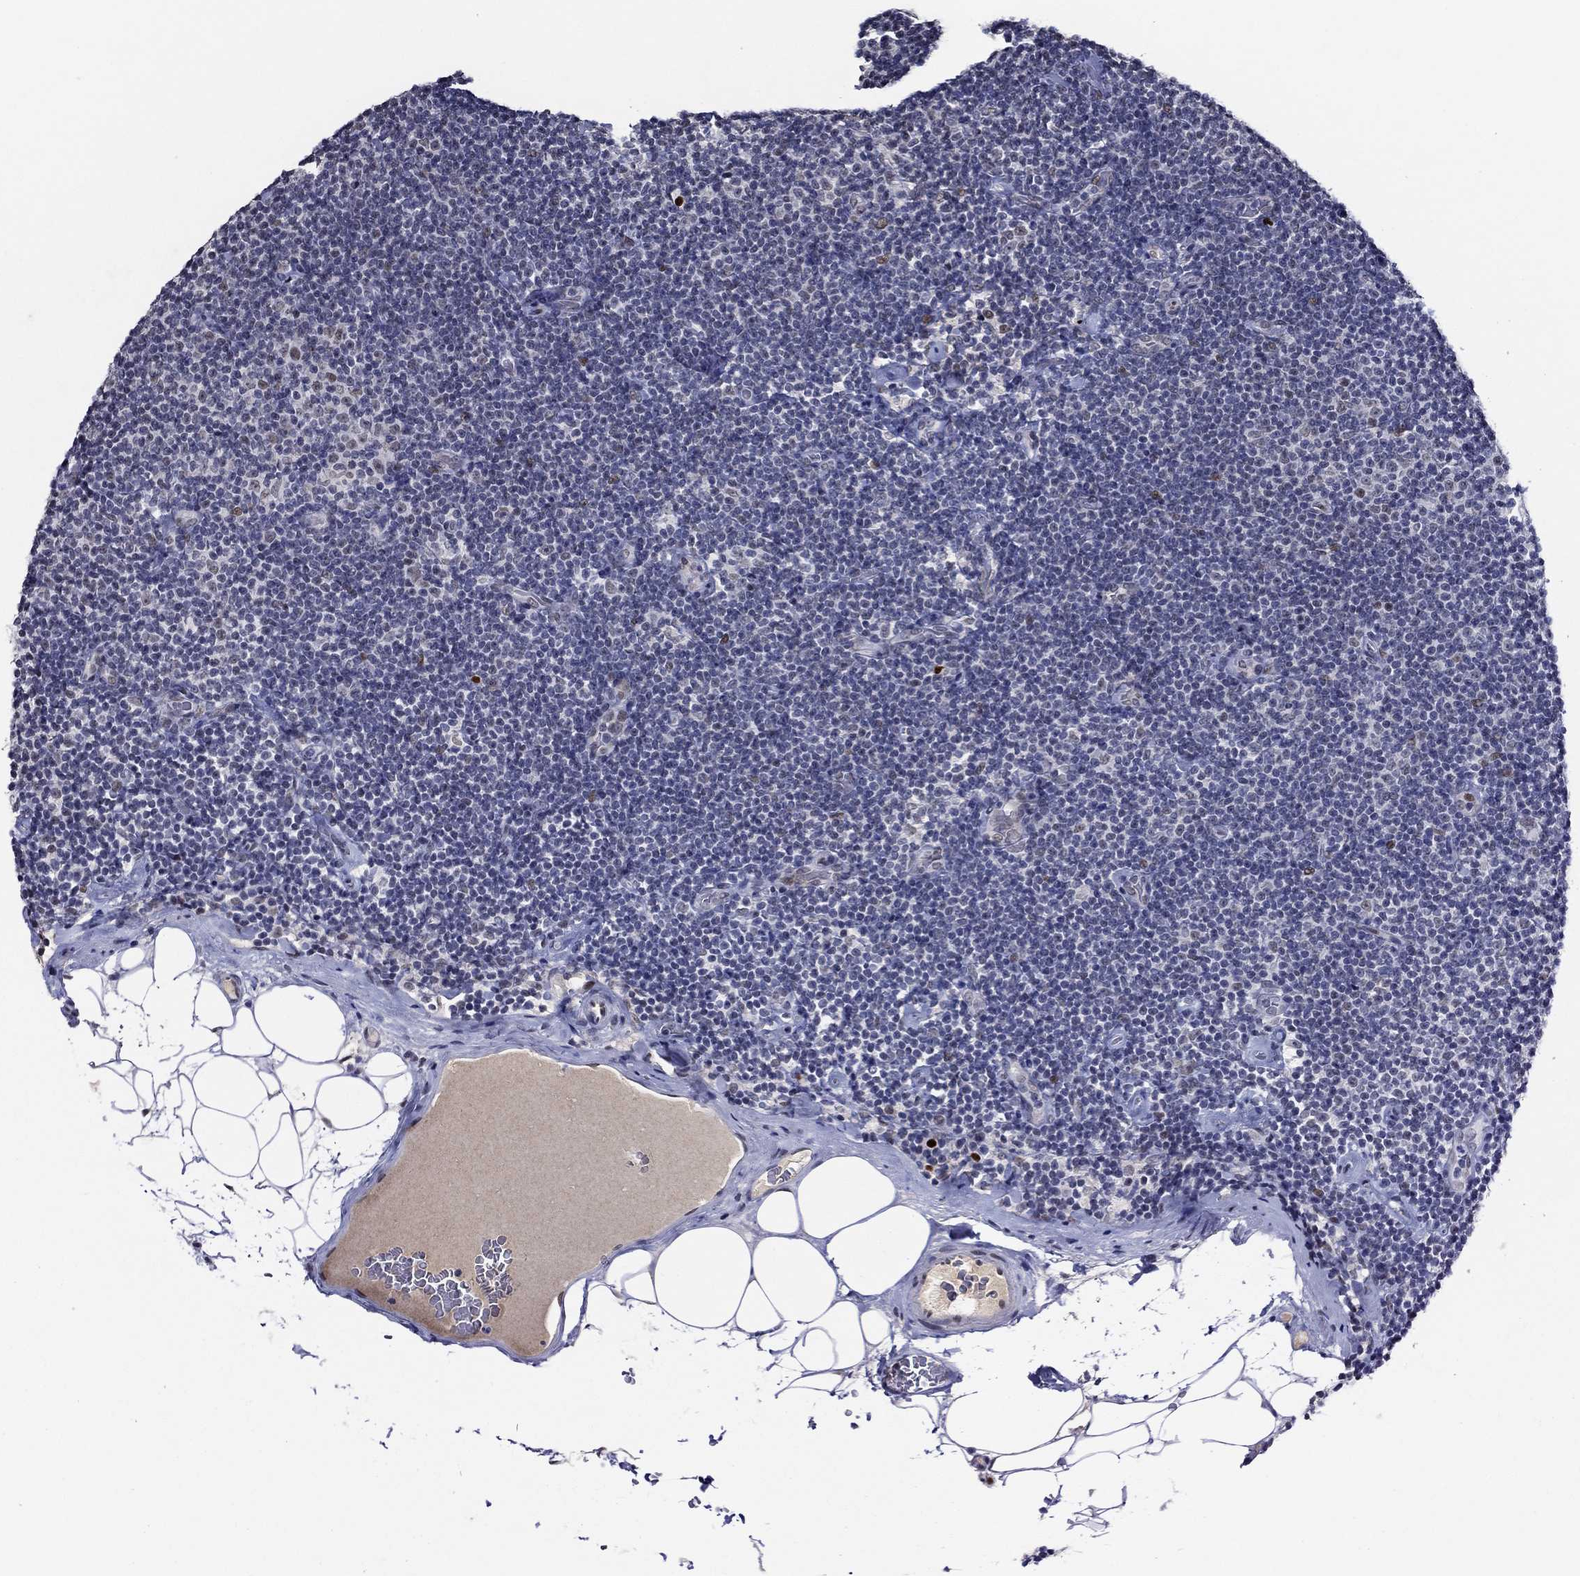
{"staining": {"intensity": "negative", "quantity": "none", "location": "none"}, "tissue": "lymphoma", "cell_type": "Tumor cells", "image_type": "cancer", "snomed": [{"axis": "morphology", "description": "Malignant lymphoma, non-Hodgkin's type, Low grade"}, {"axis": "topography", "description": "Lymph node"}], "caption": "Histopathology image shows no protein staining in tumor cells of malignant lymphoma, non-Hodgkin's type (low-grade) tissue.", "gene": "GATA2", "patient": {"sex": "male", "age": 81}}